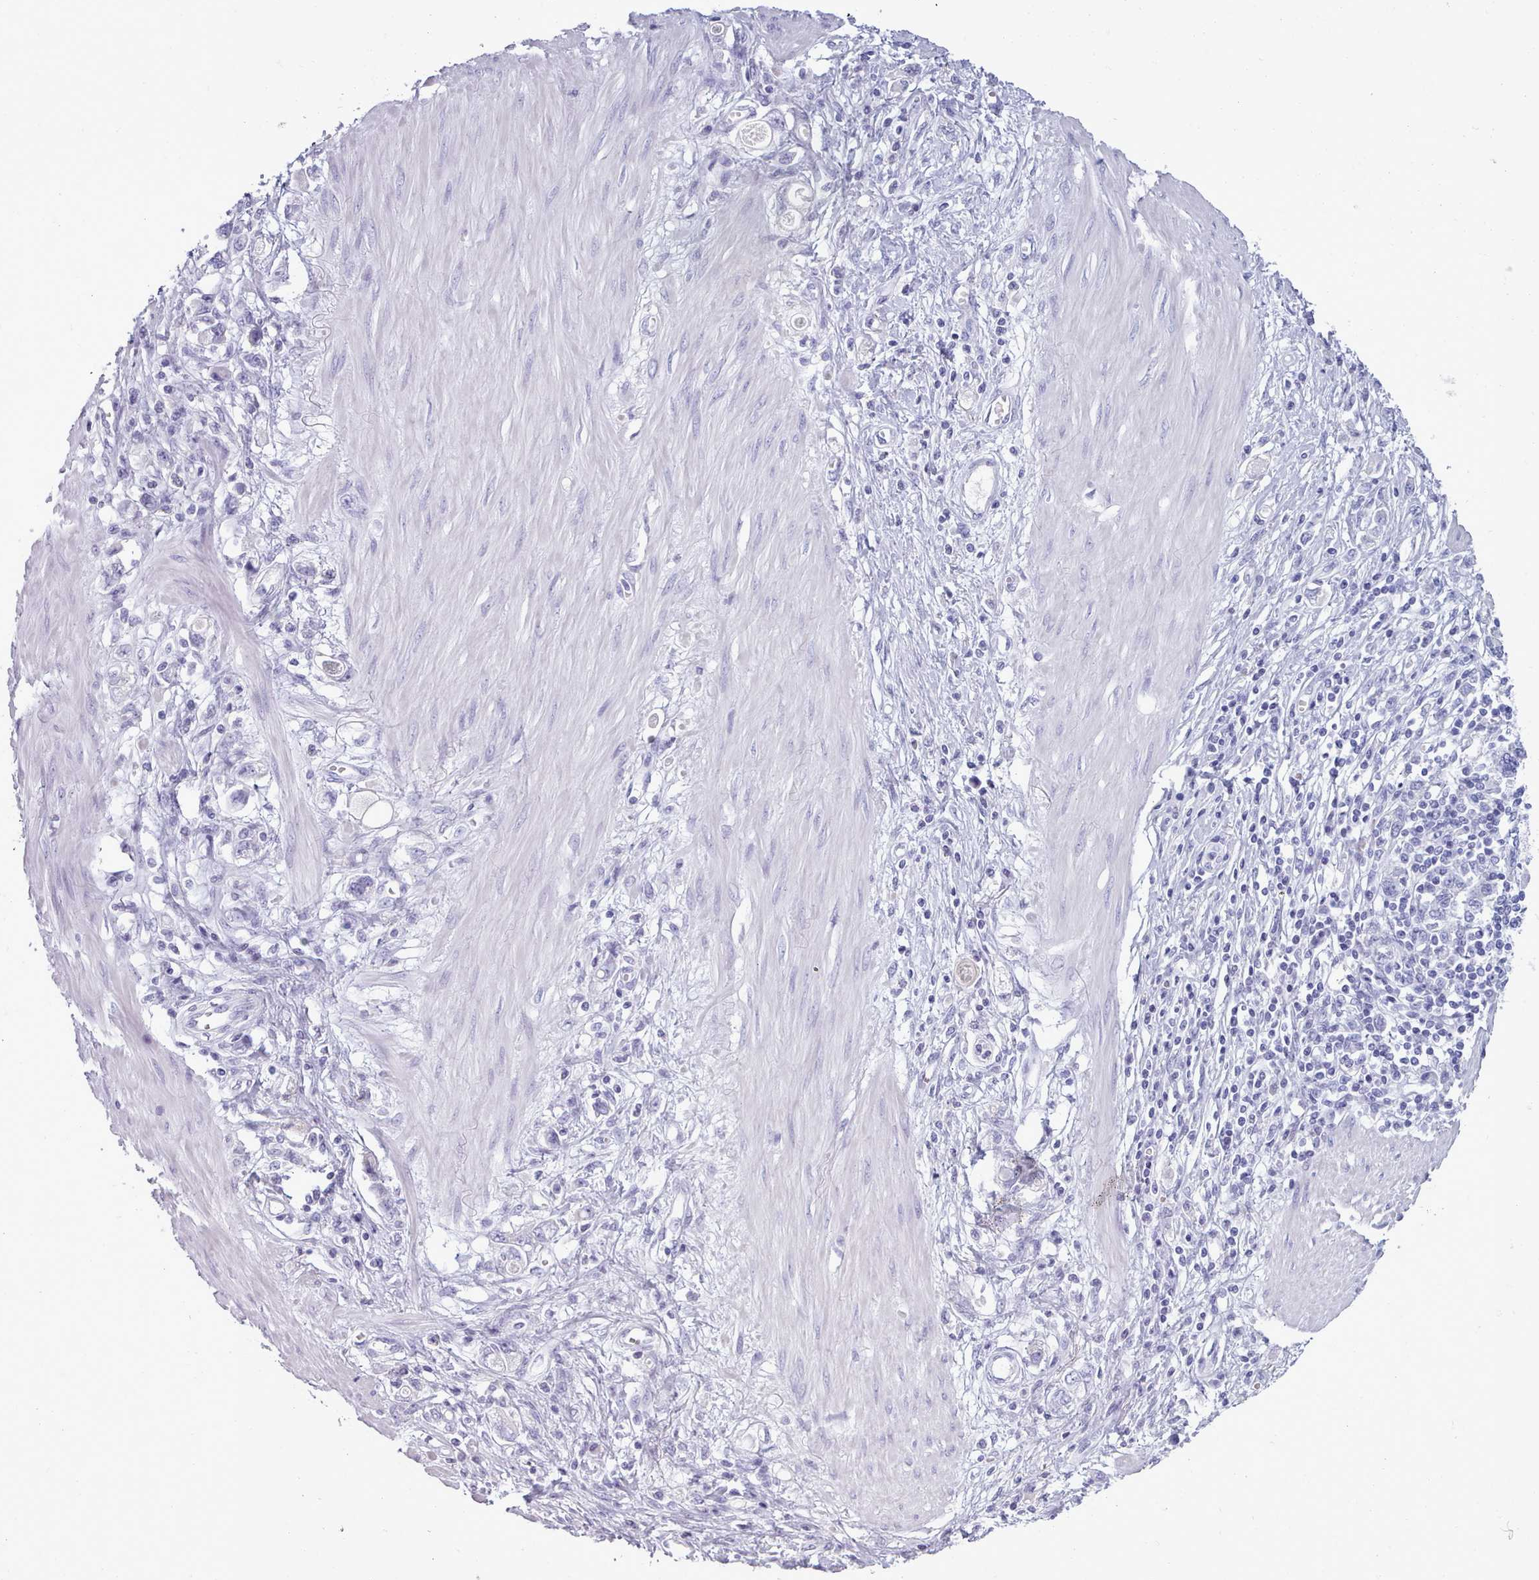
{"staining": {"intensity": "negative", "quantity": "none", "location": "none"}, "tissue": "stomach cancer", "cell_type": "Tumor cells", "image_type": "cancer", "snomed": [{"axis": "morphology", "description": "Adenocarcinoma, NOS"}, {"axis": "topography", "description": "Stomach"}], "caption": "DAB (3,3'-diaminobenzidine) immunohistochemical staining of adenocarcinoma (stomach) reveals no significant positivity in tumor cells.", "gene": "ZNF43", "patient": {"sex": "female", "age": 76}}